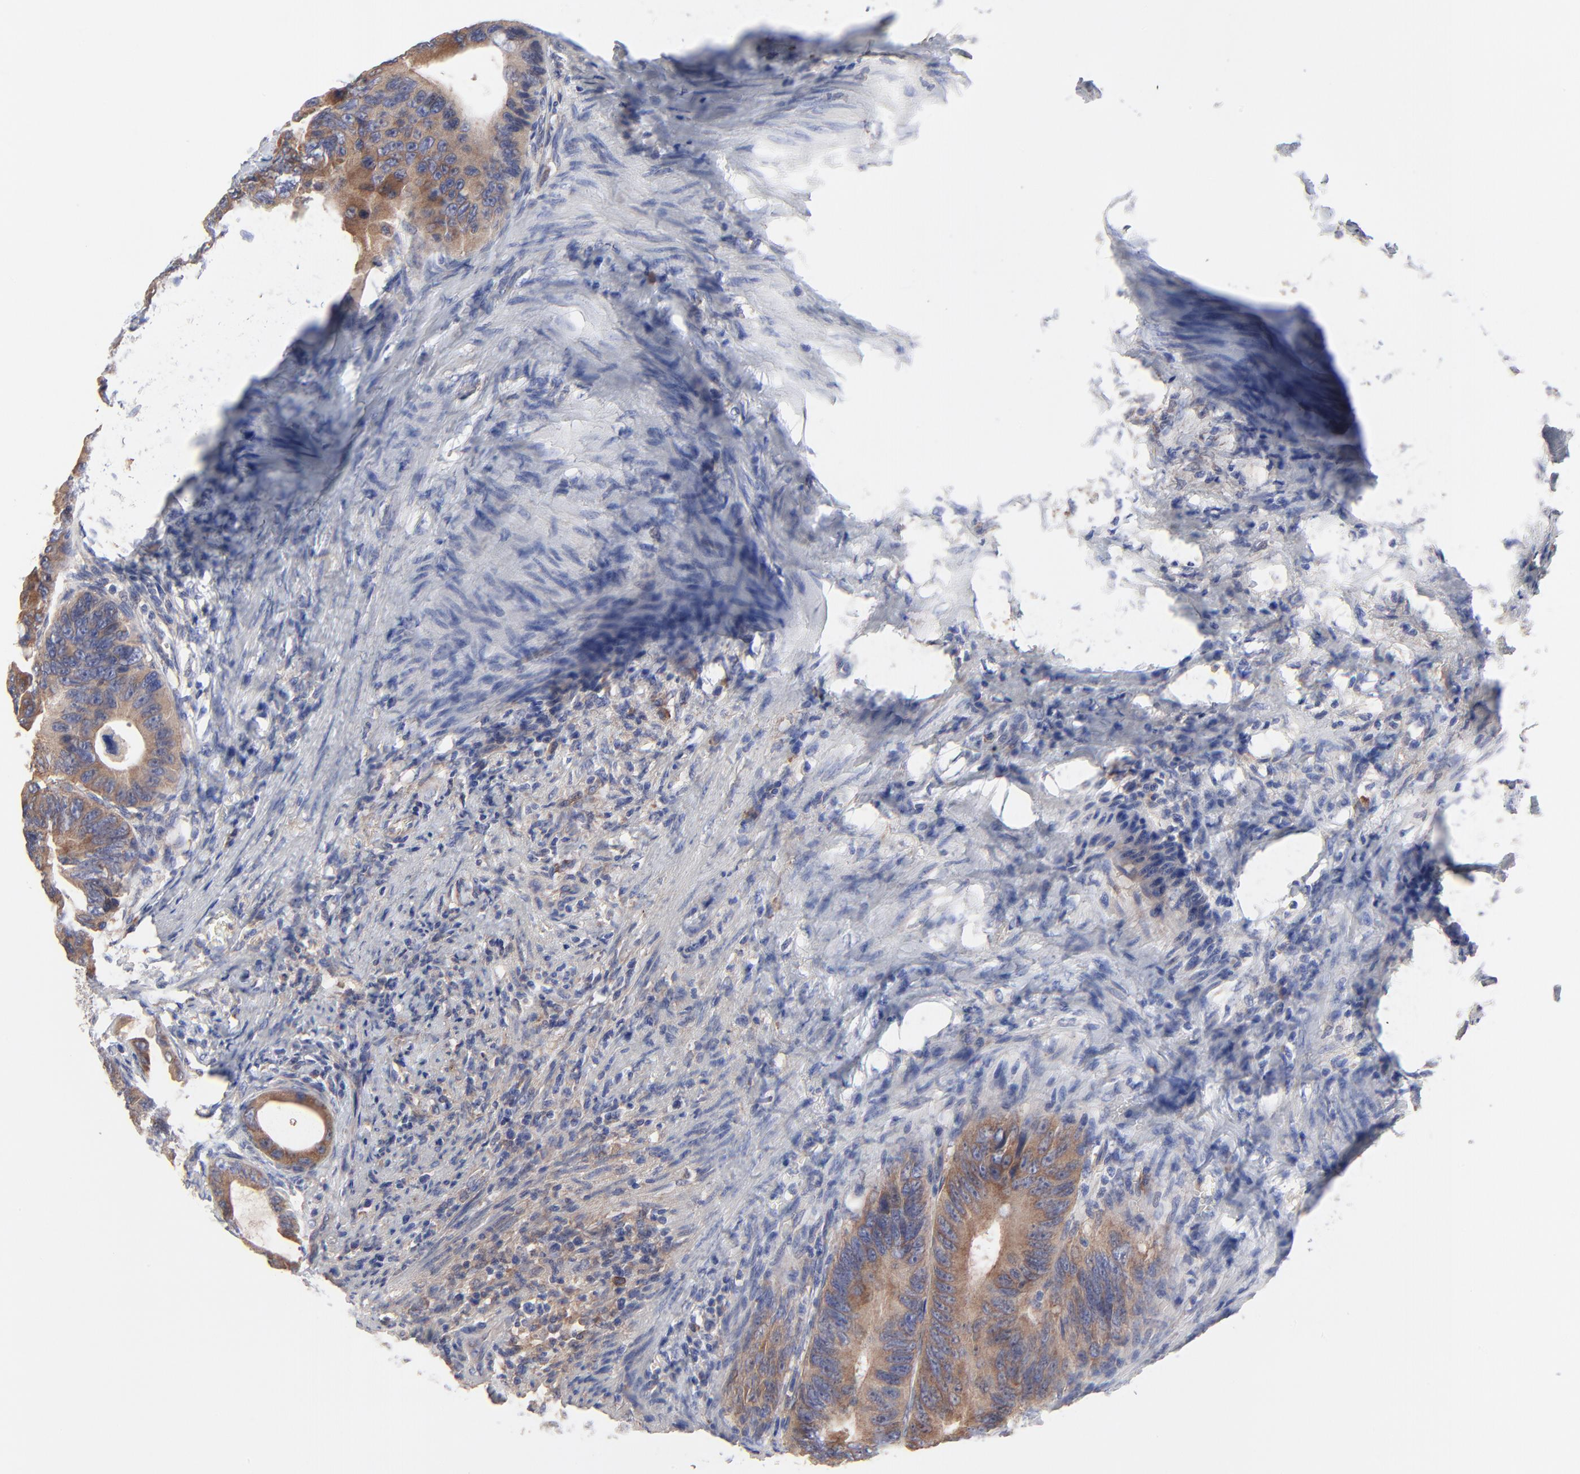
{"staining": {"intensity": "moderate", "quantity": ">75%", "location": "cytoplasmic/membranous"}, "tissue": "colorectal cancer", "cell_type": "Tumor cells", "image_type": "cancer", "snomed": [{"axis": "morphology", "description": "Adenocarcinoma, NOS"}, {"axis": "topography", "description": "Colon"}], "caption": "Protein analysis of colorectal adenocarcinoma tissue displays moderate cytoplasmic/membranous positivity in approximately >75% of tumor cells. The staining was performed using DAB to visualize the protein expression in brown, while the nuclei were stained in blue with hematoxylin (Magnification: 20x).", "gene": "PPFIBP2", "patient": {"sex": "female", "age": 55}}